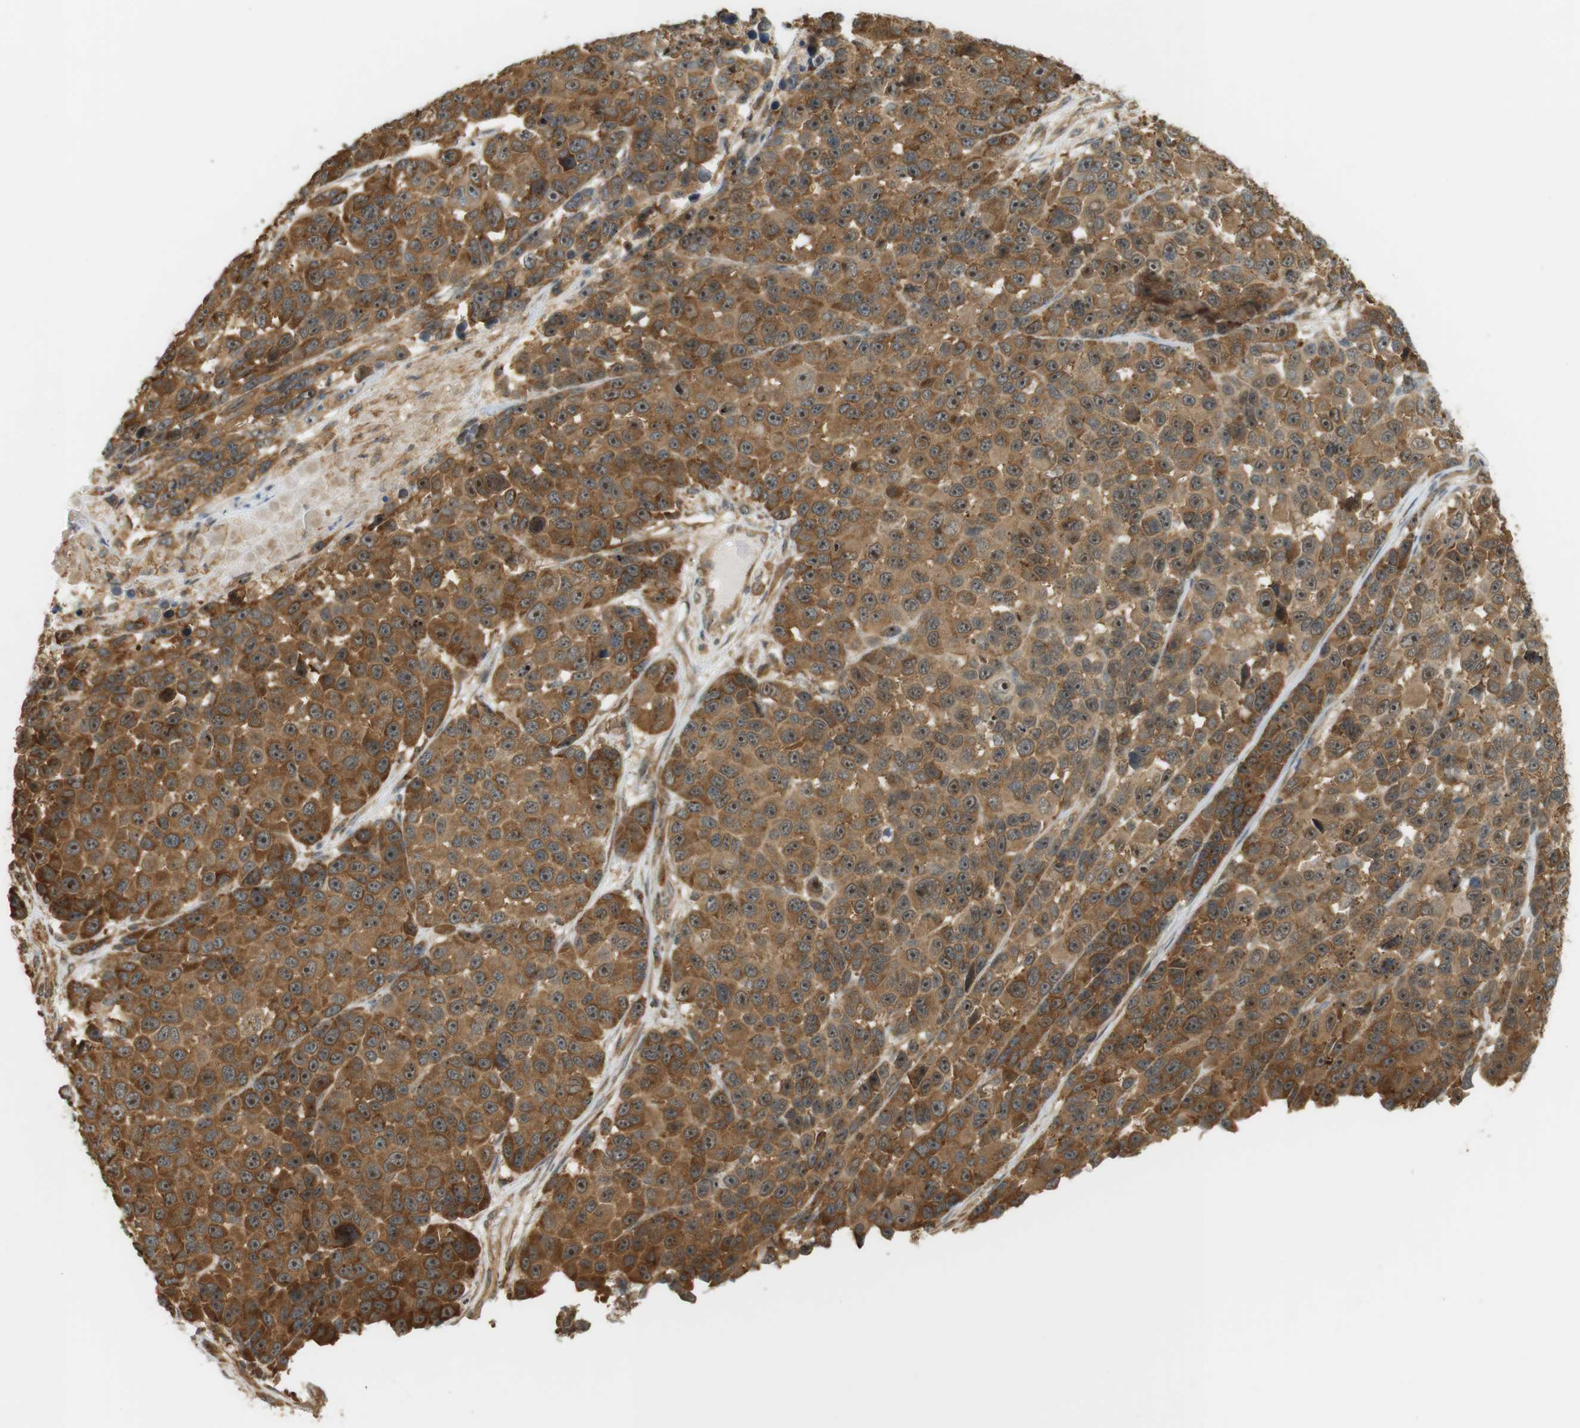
{"staining": {"intensity": "moderate", "quantity": ">75%", "location": "cytoplasmic/membranous,nuclear"}, "tissue": "melanoma", "cell_type": "Tumor cells", "image_type": "cancer", "snomed": [{"axis": "morphology", "description": "Malignant melanoma, NOS"}, {"axis": "topography", "description": "Skin"}], "caption": "Immunohistochemistry micrograph of human melanoma stained for a protein (brown), which shows medium levels of moderate cytoplasmic/membranous and nuclear expression in approximately >75% of tumor cells.", "gene": "PA2G4", "patient": {"sex": "male", "age": 53}}